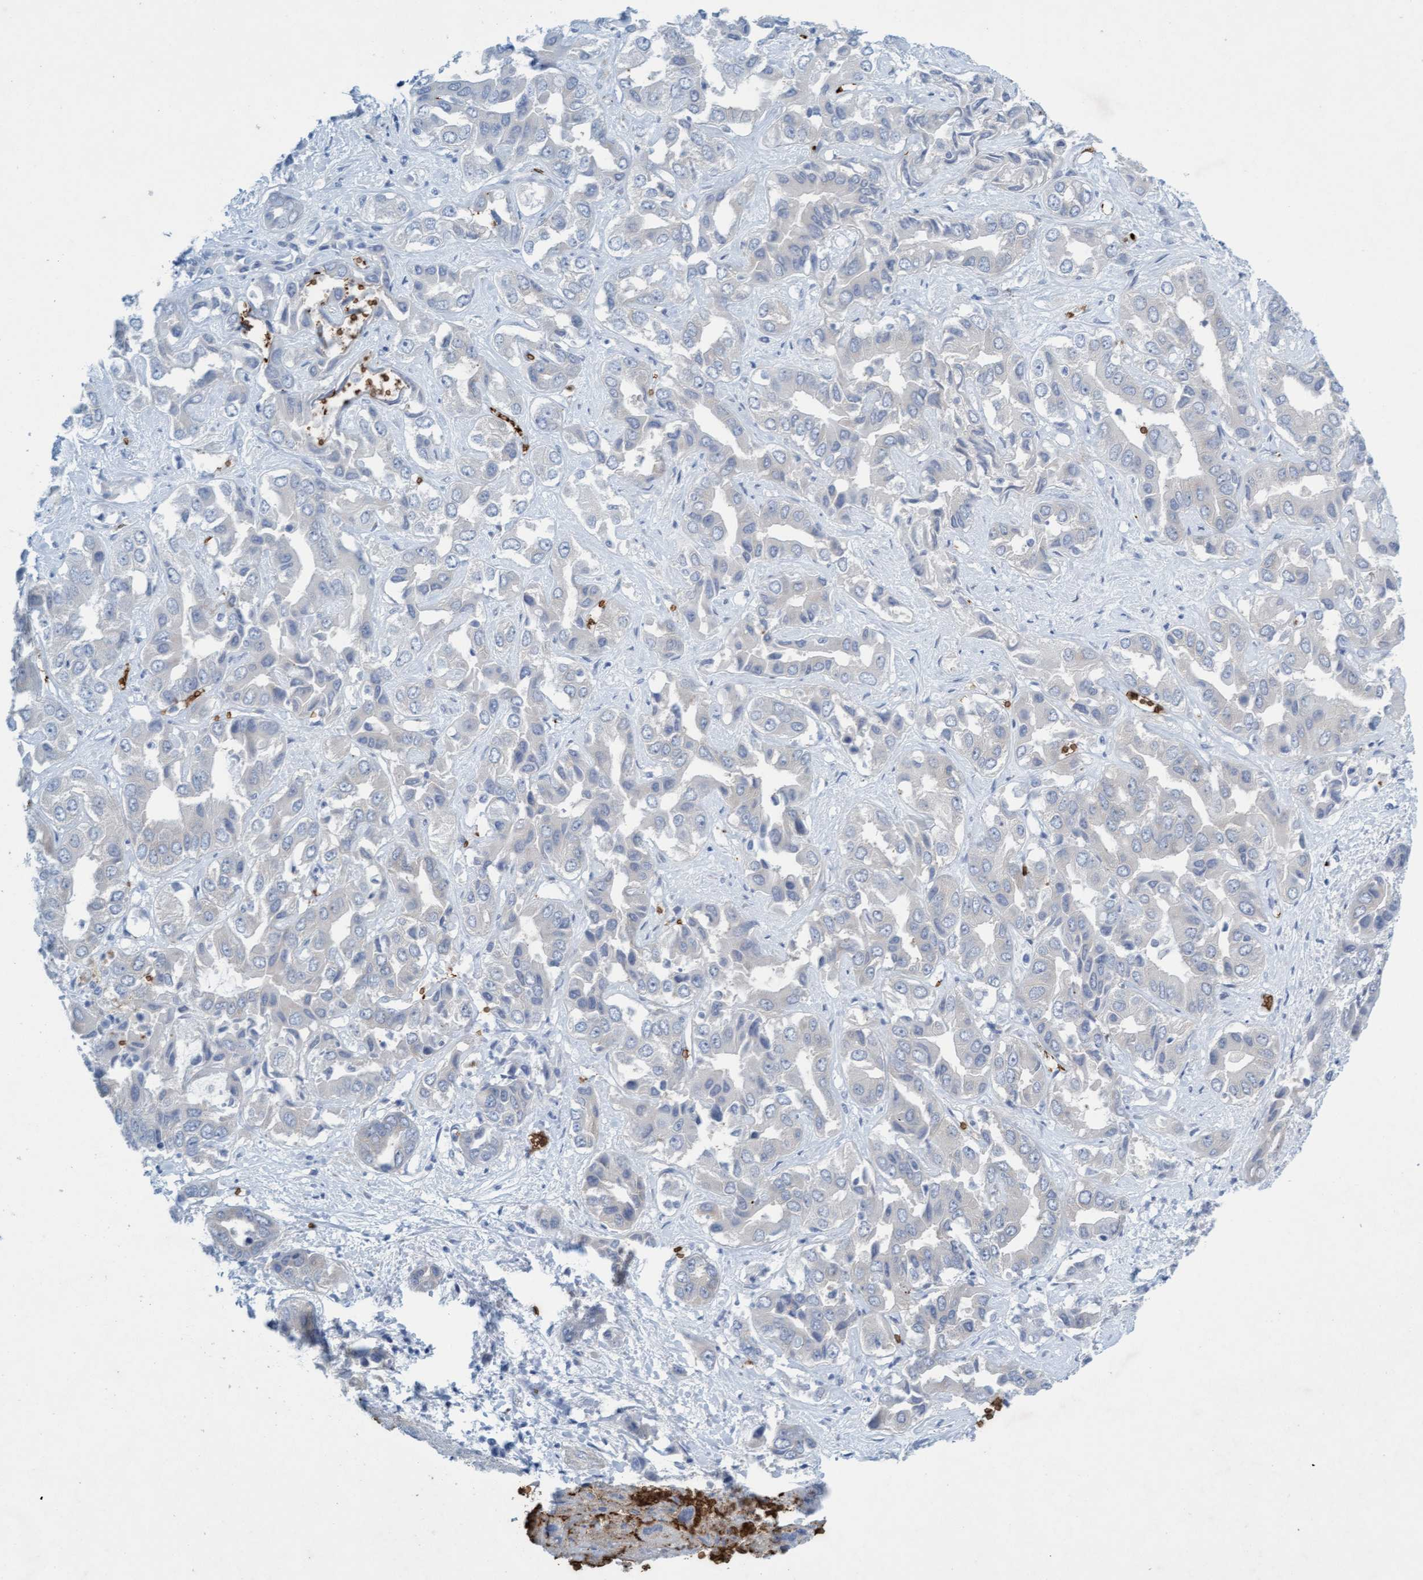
{"staining": {"intensity": "negative", "quantity": "none", "location": "none"}, "tissue": "liver cancer", "cell_type": "Tumor cells", "image_type": "cancer", "snomed": [{"axis": "morphology", "description": "Cholangiocarcinoma"}, {"axis": "topography", "description": "Liver"}], "caption": "Immunohistochemistry of human liver cancer exhibits no positivity in tumor cells.", "gene": "SPEM2", "patient": {"sex": "female", "age": 52}}